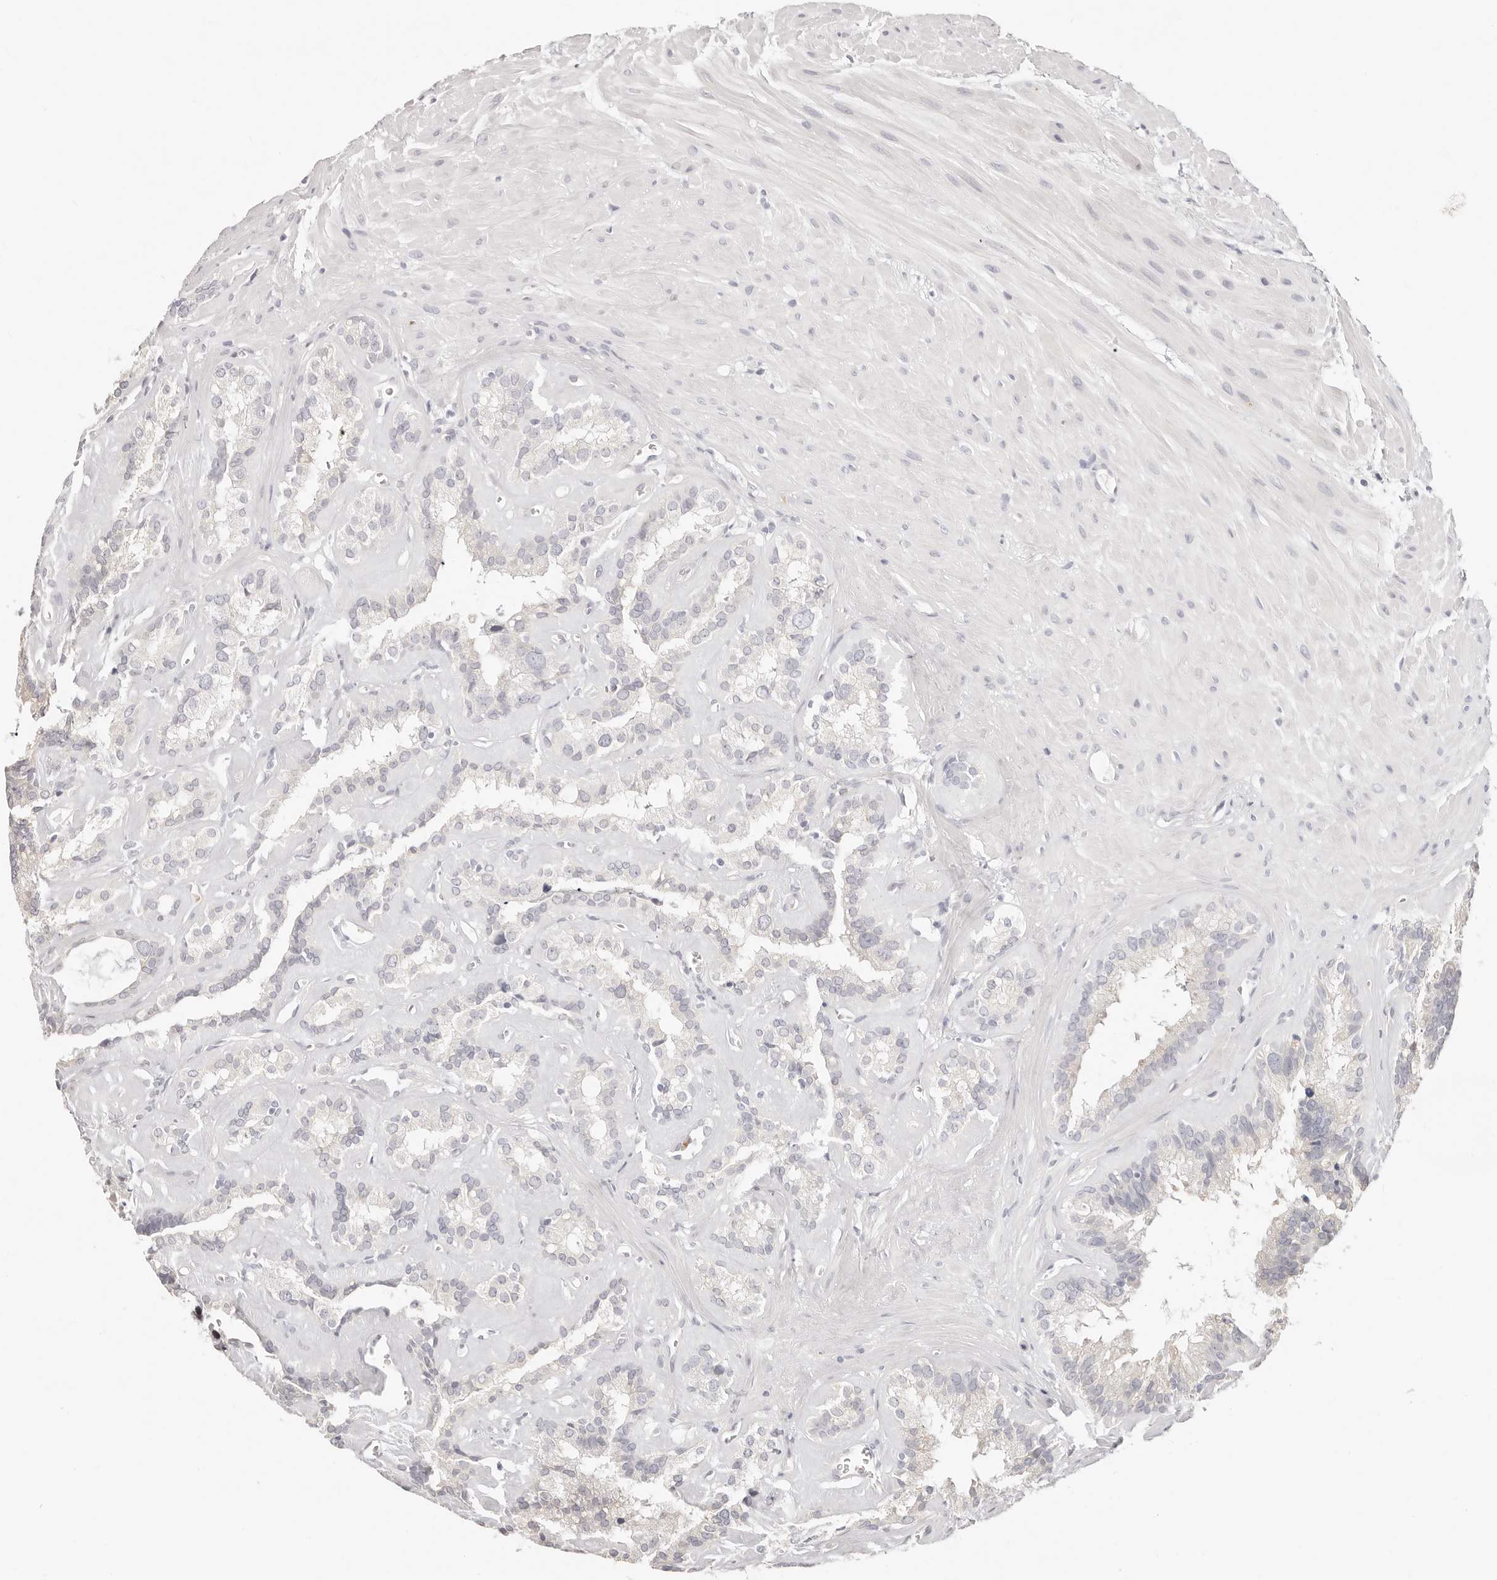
{"staining": {"intensity": "negative", "quantity": "none", "location": "none"}, "tissue": "seminal vesicle", "cell_type": "Glandular cells", "image_type": "normal", "snomed": [{"axis": "morphology", "description": "Normal tissue, NOS"}, {"axis": "topography", "description": "Prostate"}, {"axis": "topography", "description": "Seminal veicle"}], "caption": "High magnification brightfield microscopy of unremarkable seminal vesicle stained with DAB (brown) and counterstained with hematoxylin (blue): glandular cells show no significant expression.", "gene": "ASCL1", "patient": {"sex": "male", "age": 59}}